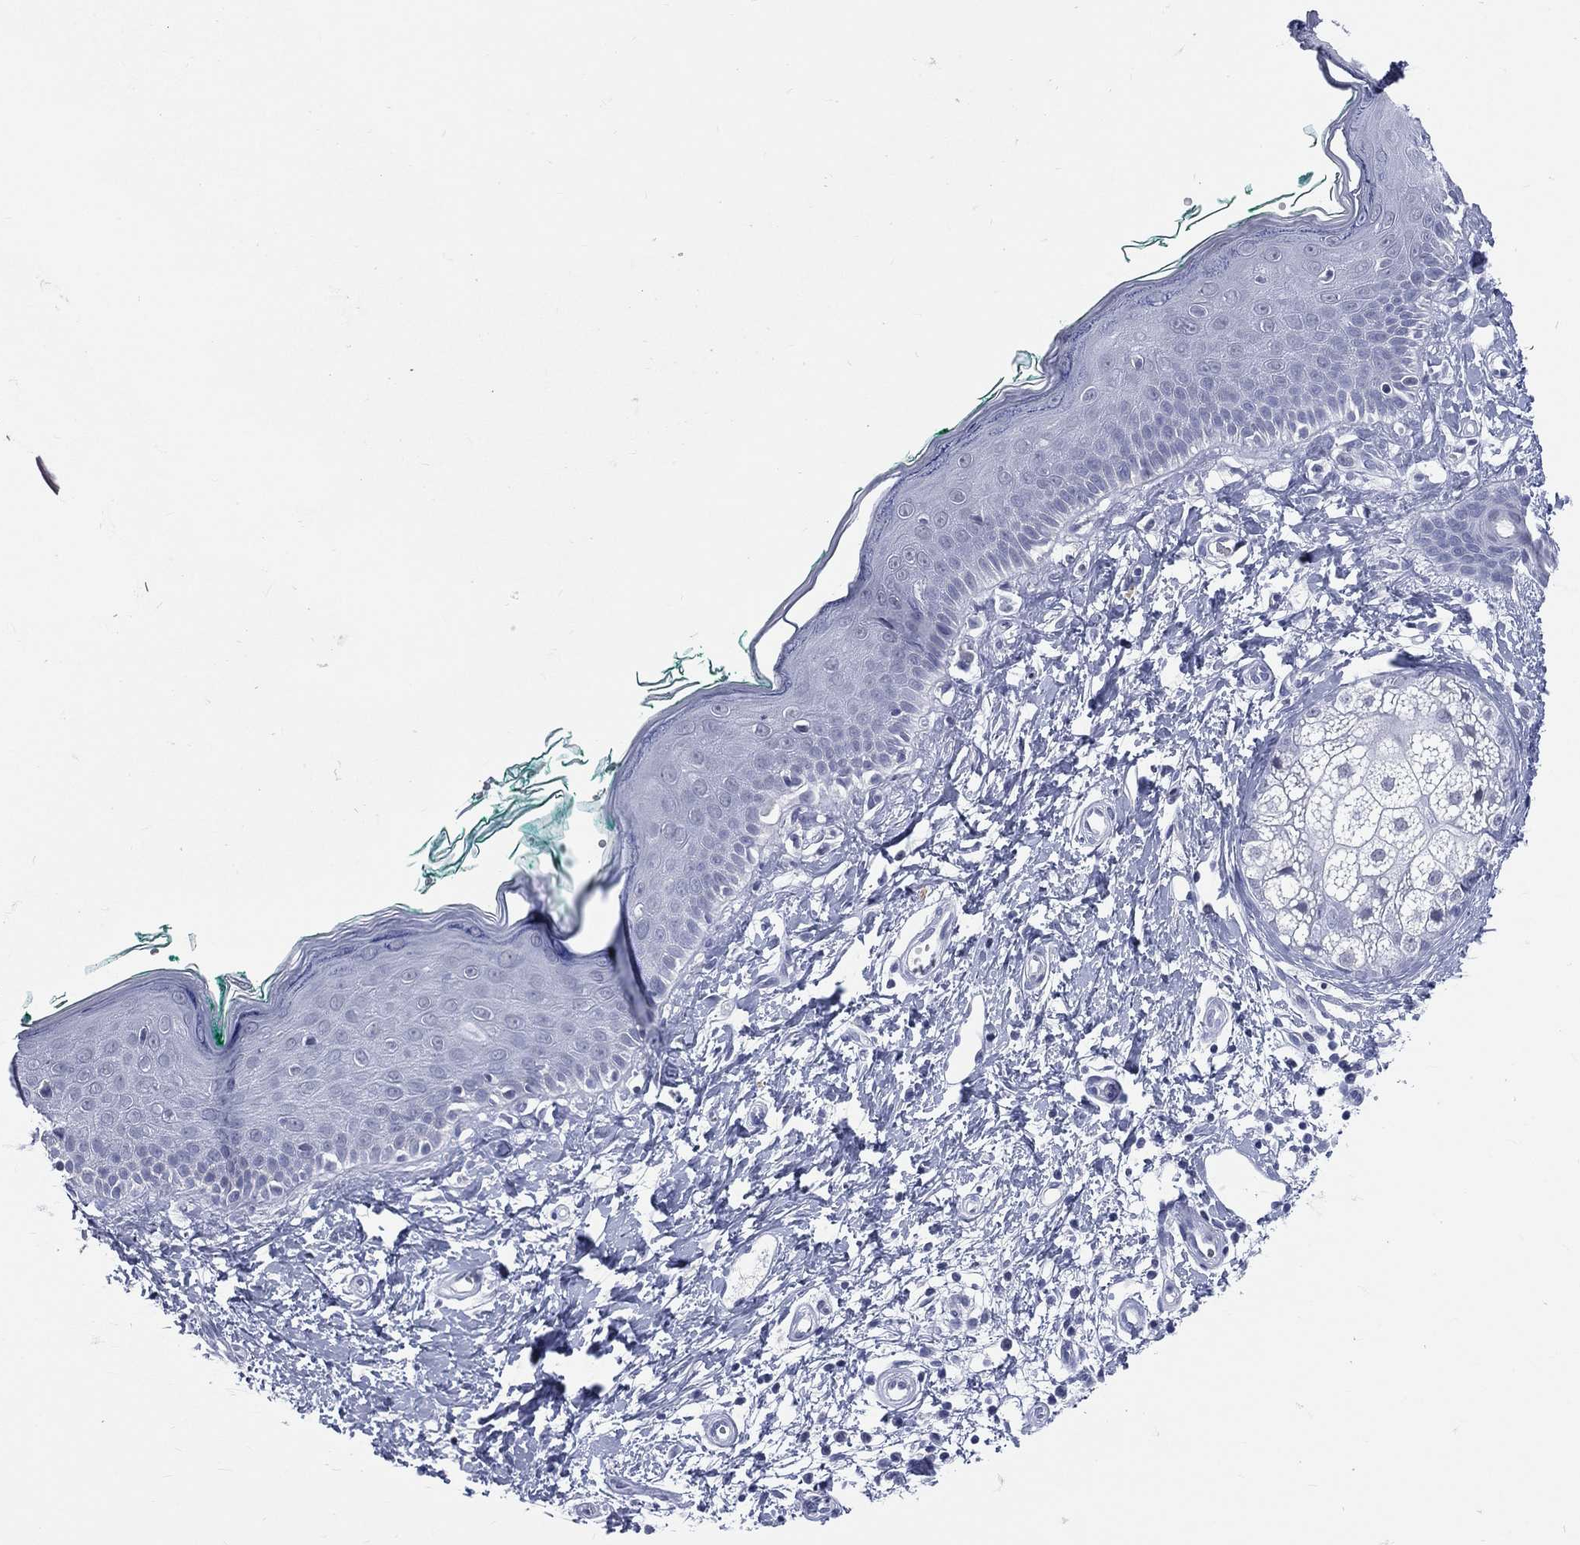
{"staining": {"intensity": "negative", "quantity": "none", "location": "none"}, "tissue": "skin", "cell_type": "Fibroblasts", "image_type": "normal", "snomed": [{"axis": "morphology", "description": "Normal tissue, NOS"}, {"axis": "morphology", "description": "Basal cell carcinoma"}, {"axis": "topography", "description": "Skin"}], "caption": "High power microscopy image of an IHC photomicrograph of unremarkable skin, revealing no significant expression in fibroblasts.", "gene": "MLLT10", "patient": {"sex": "male", "age": 33}}